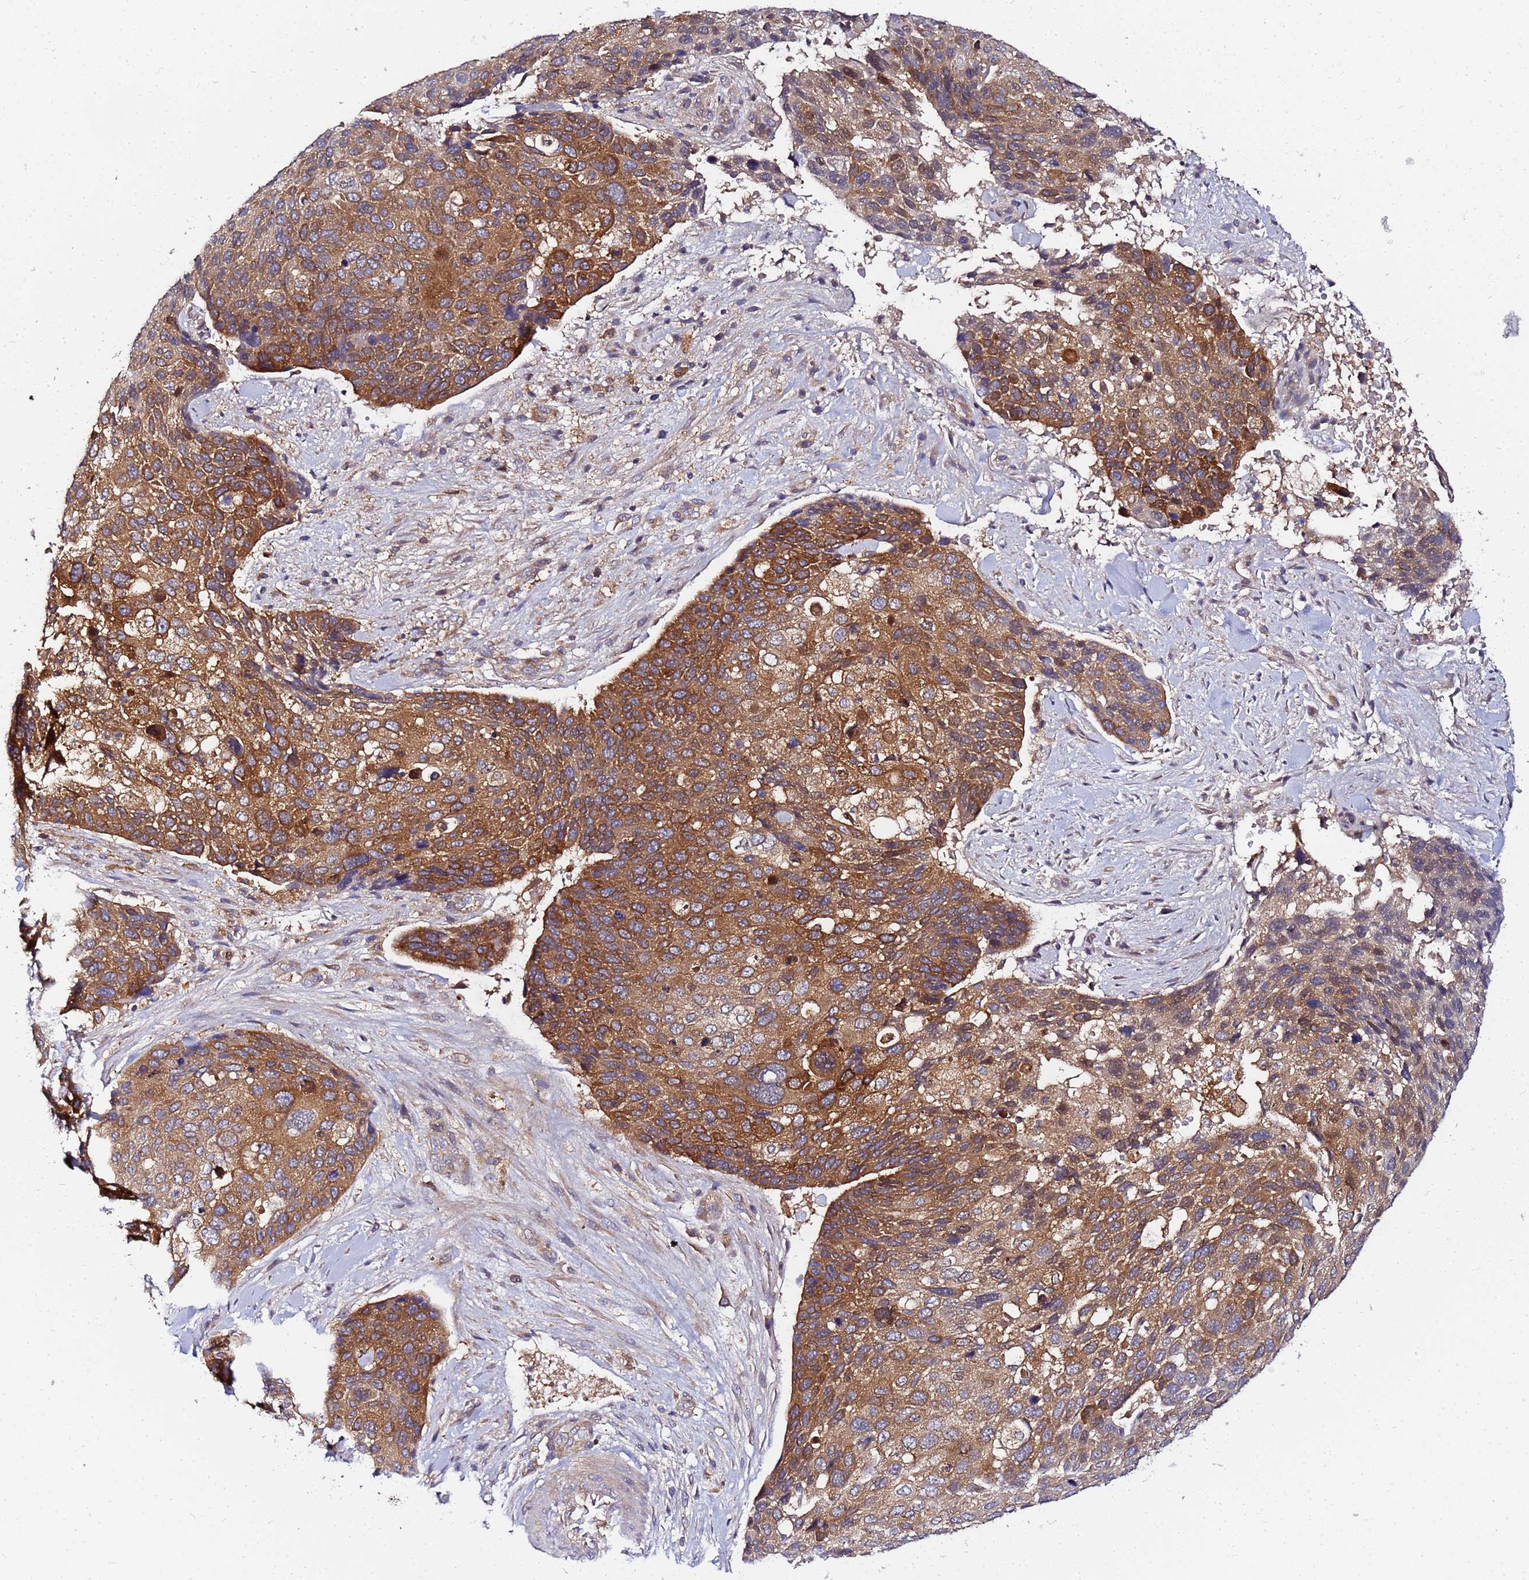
{"staining": {"intensity": "strong", "quantity": ">75%", "location": "cytoplasmic/membranous"}, "tissue": "skin cancer", "cell_type": "Tumor cells", "image_type": "cancer", "snomed": [{"axis": "morphology", "description": "Basal cell carcinoma"}, {"axis": "topography", "description": "Skin"}], "caption": "This is an image of immunohistochemistry (IHC) staining of basal cell carcinoma (skin), which shows strong expression in the cytoplasmic/membranous of tumor cells.", "gene": "CHM", "patient": {"sex": "female", "age": 74}}